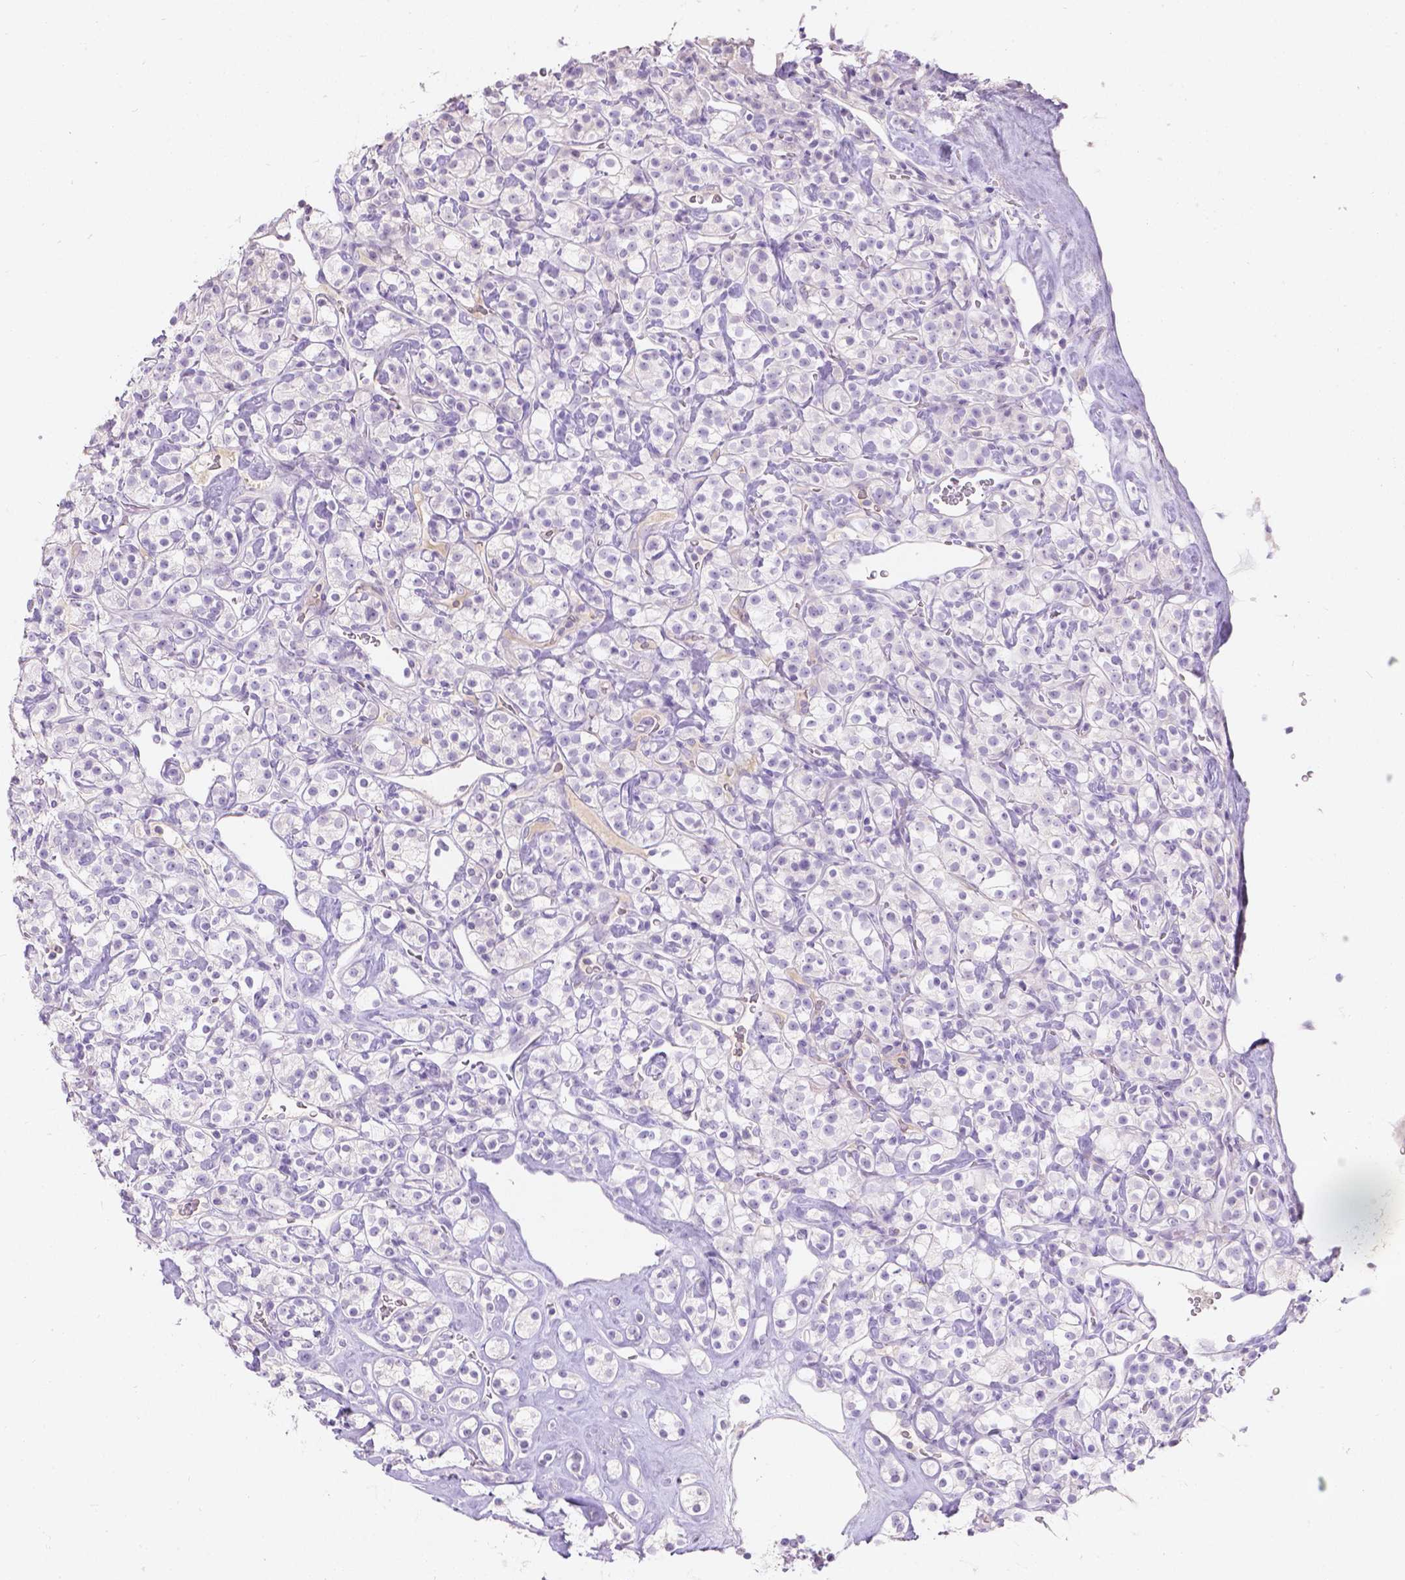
{"staining": {"intensity": "negative", "quantity": "none", "location": "none"}, "tissue": "renal cancer", "cell_type": "Tumor cells", "image_type": "cancer", "snomed": [{"axis": "morphology", "description": "Adenocarcinoma, NOS"}, {"axis": "topography", "description": "Kidney"}], "caption": "Tumor cells show no significant staining in renal cancer (adenocarcinoma). (Brightfield microscopy of DAB (3,3'-diaminobenzidine) immunohistochemistry (IHC) at high magnification).", "gene": "GAL3ST2", "patient": {"sex": "male", "age": 77}}